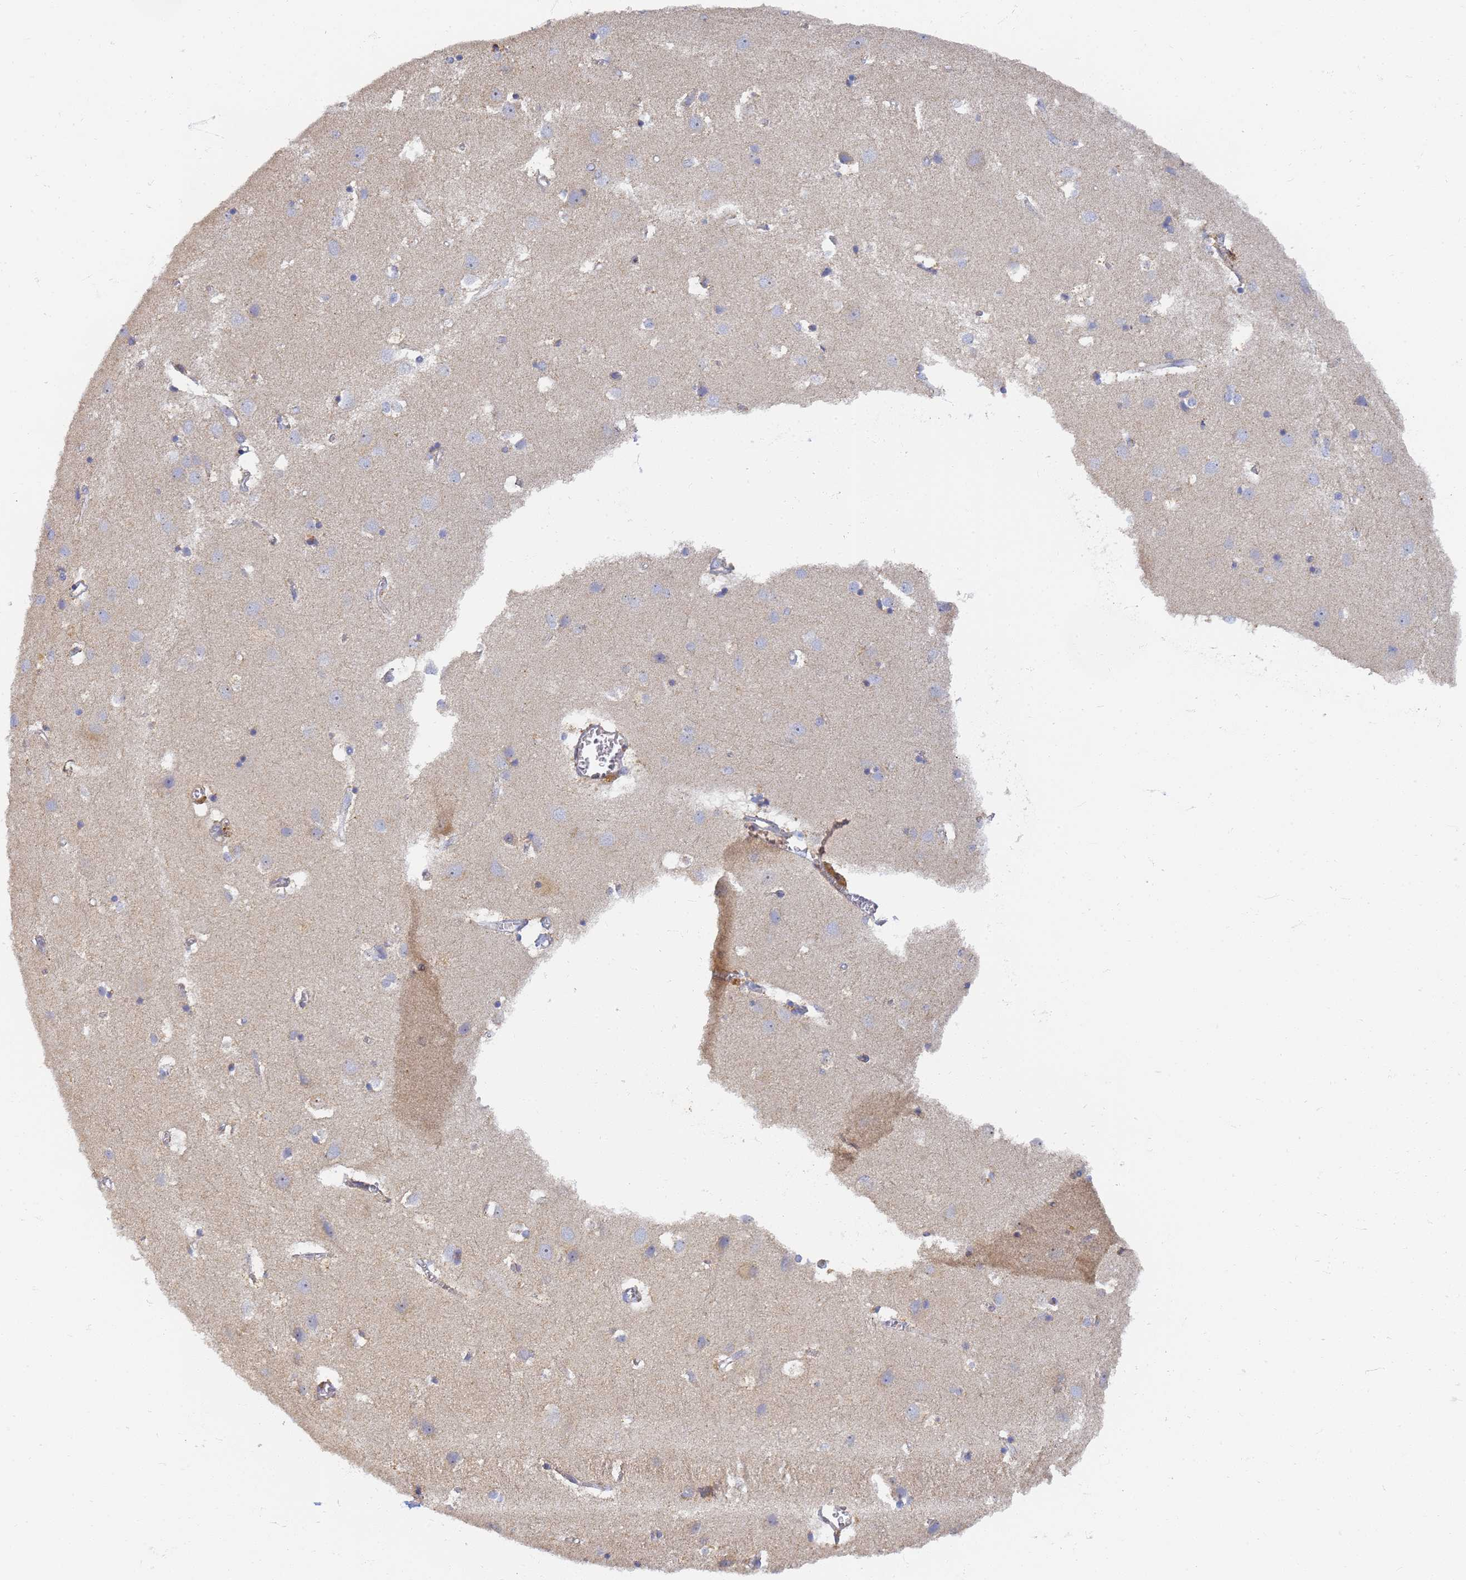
{"staining": {"intensity": "weak", "quantity": "<25%", "location": "cytoplasmic/membranous"}, "tissue": "cerebral cortex", "cell_type": "Endothelial cells", "image_type": "normal", "snomed": [{"axis": "morphology", "description": "Normal tissue, NOS"}, {"axis": "topography", "description": "Cerebral cortex"}], "caption": "A photomicrograph of human cerebral cortex is negative for staining in endothelial cells. (Immunohistochemistry, brightfield microscopy, high magnification).", "gene": "UTP23", "patient": {"sex": "male", "age": 54}}